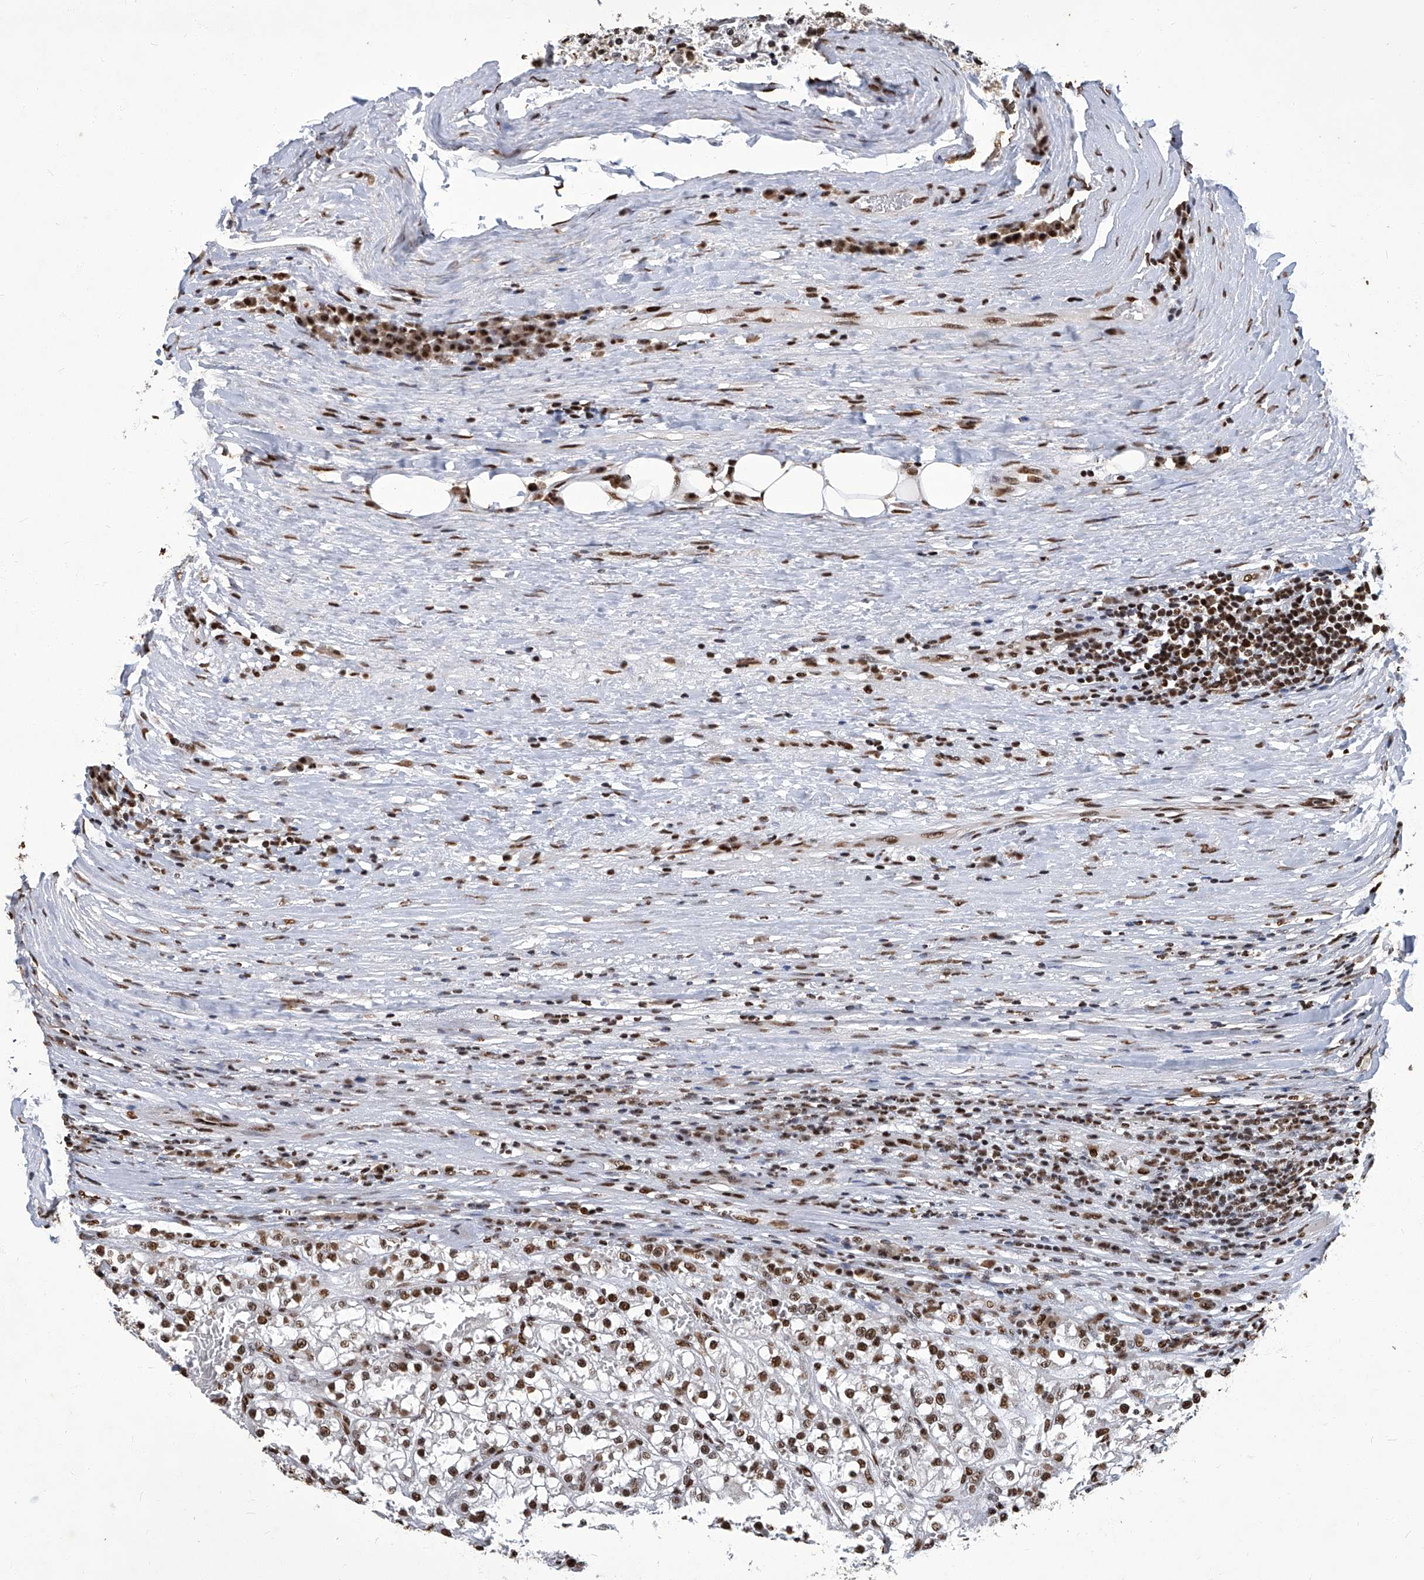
{"staining": {"intensity": "moderate", "quantity": ">75%", "location": "nuclear"}, "tissue": "renal cancer", "cell_type": "Tumor cells", "image_type": "cancer", "snomed": [{"axis": "morphology", "description": "Adenocarcinoma, NOS"}, {"axis": "topography", "description": "Kidney"}], "caption": "IHC of human renal adenocarcinoma shows medium levels of moderate nuclear staining in approximately >75% of tumor cells.", "gene": "HBP1", "patient": {"sex": "female", "age": 52}}